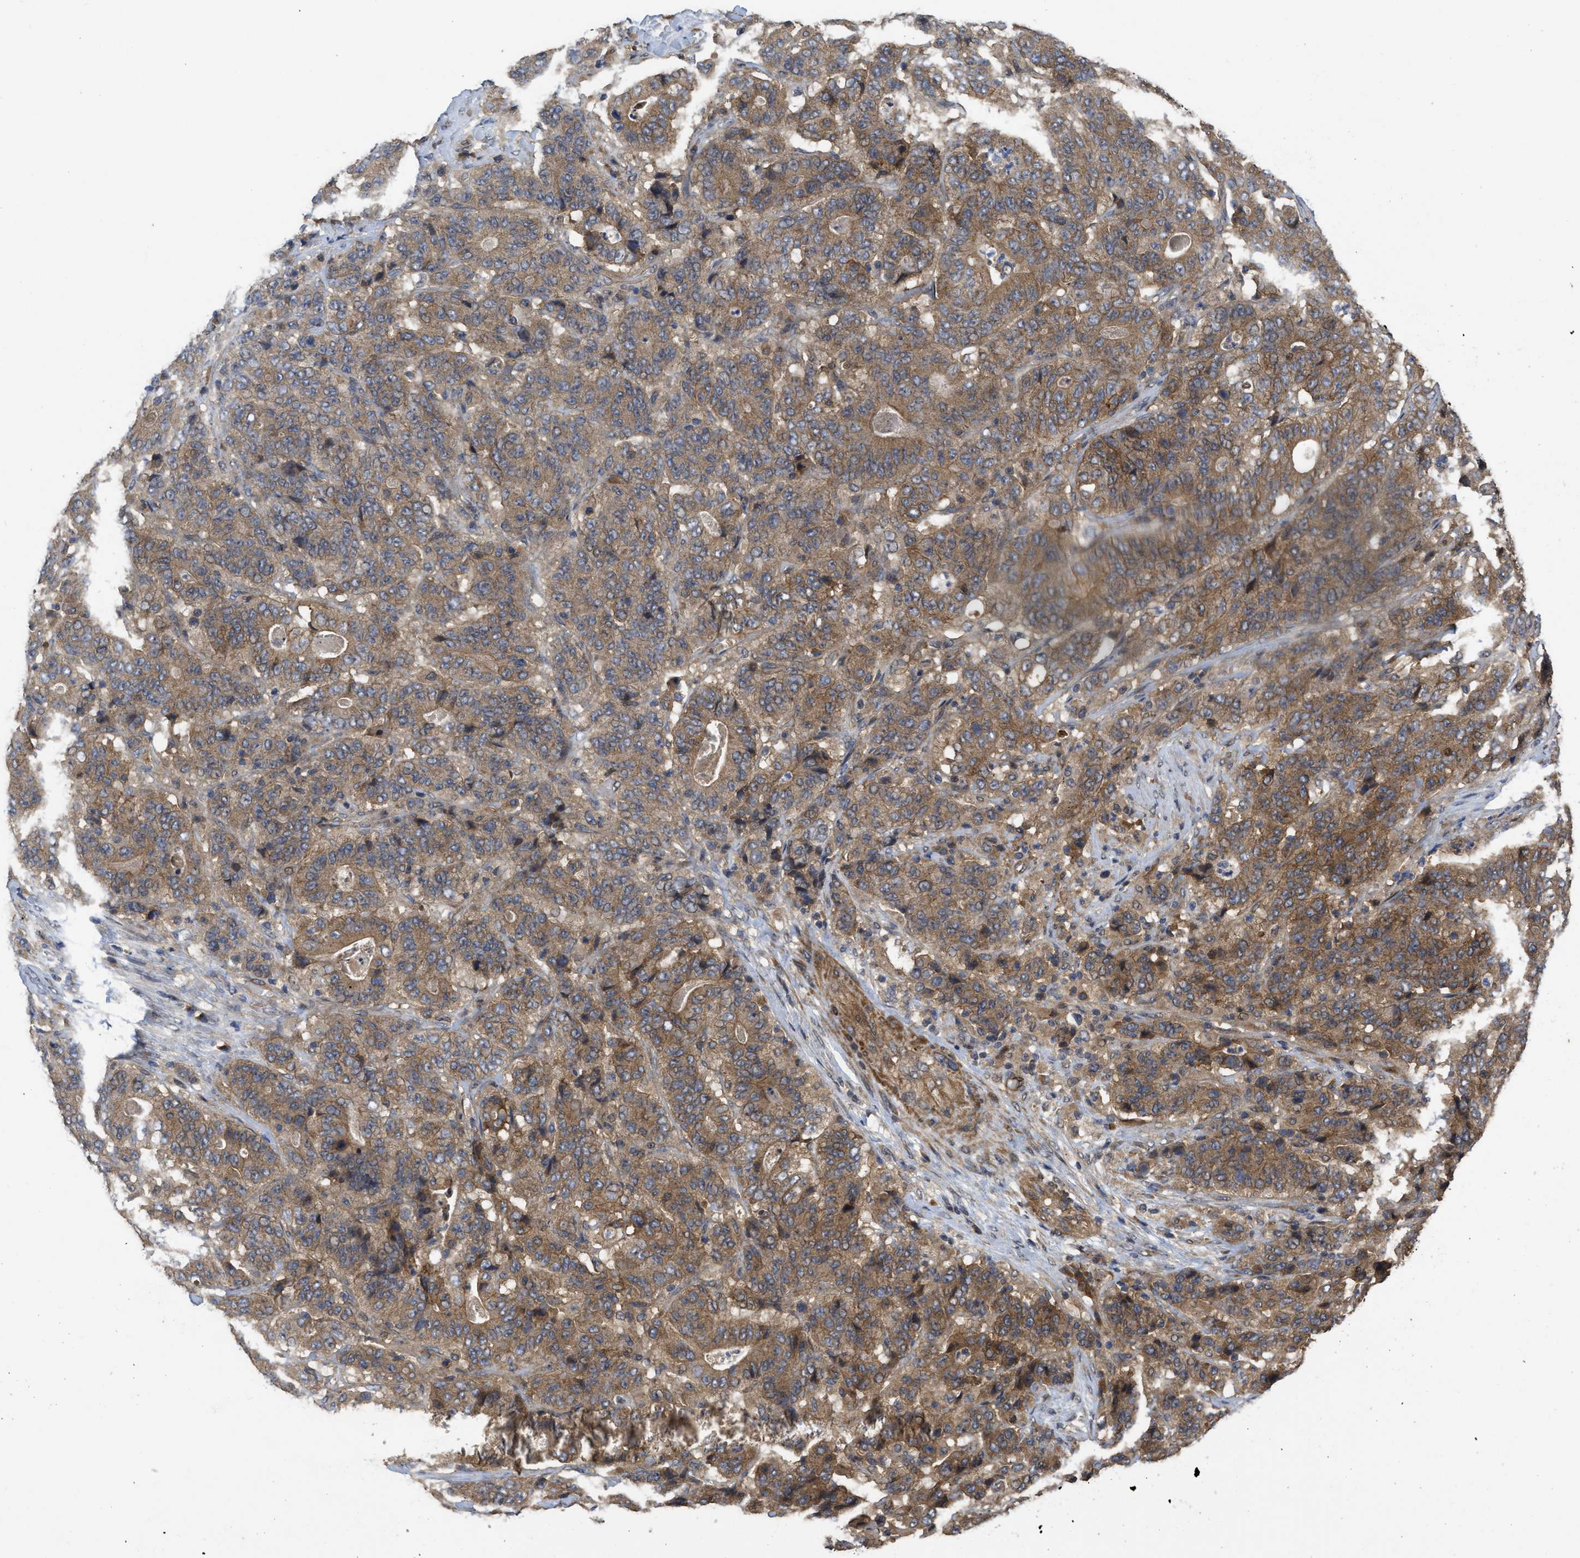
{"staining": {"intensity": "moderate", "quantity": ">75%", "location": "cytoplasmic/membranous"}, "tissue": "stomach cancer", "cell_type": "Tumor cells", "image_type": "cancer", "snomed": [{"axis": "morphology", "description": "Adenocarcinoma, NOS"}, {"axis": "topography", "description": "Stomach"}], "caption": "Adenocarcinoma (stomach) stained with a protein marker reveals moderate staining in tumor cells.", "gene": "FZD6", "patient": {"sex": "female", "age": 73}}